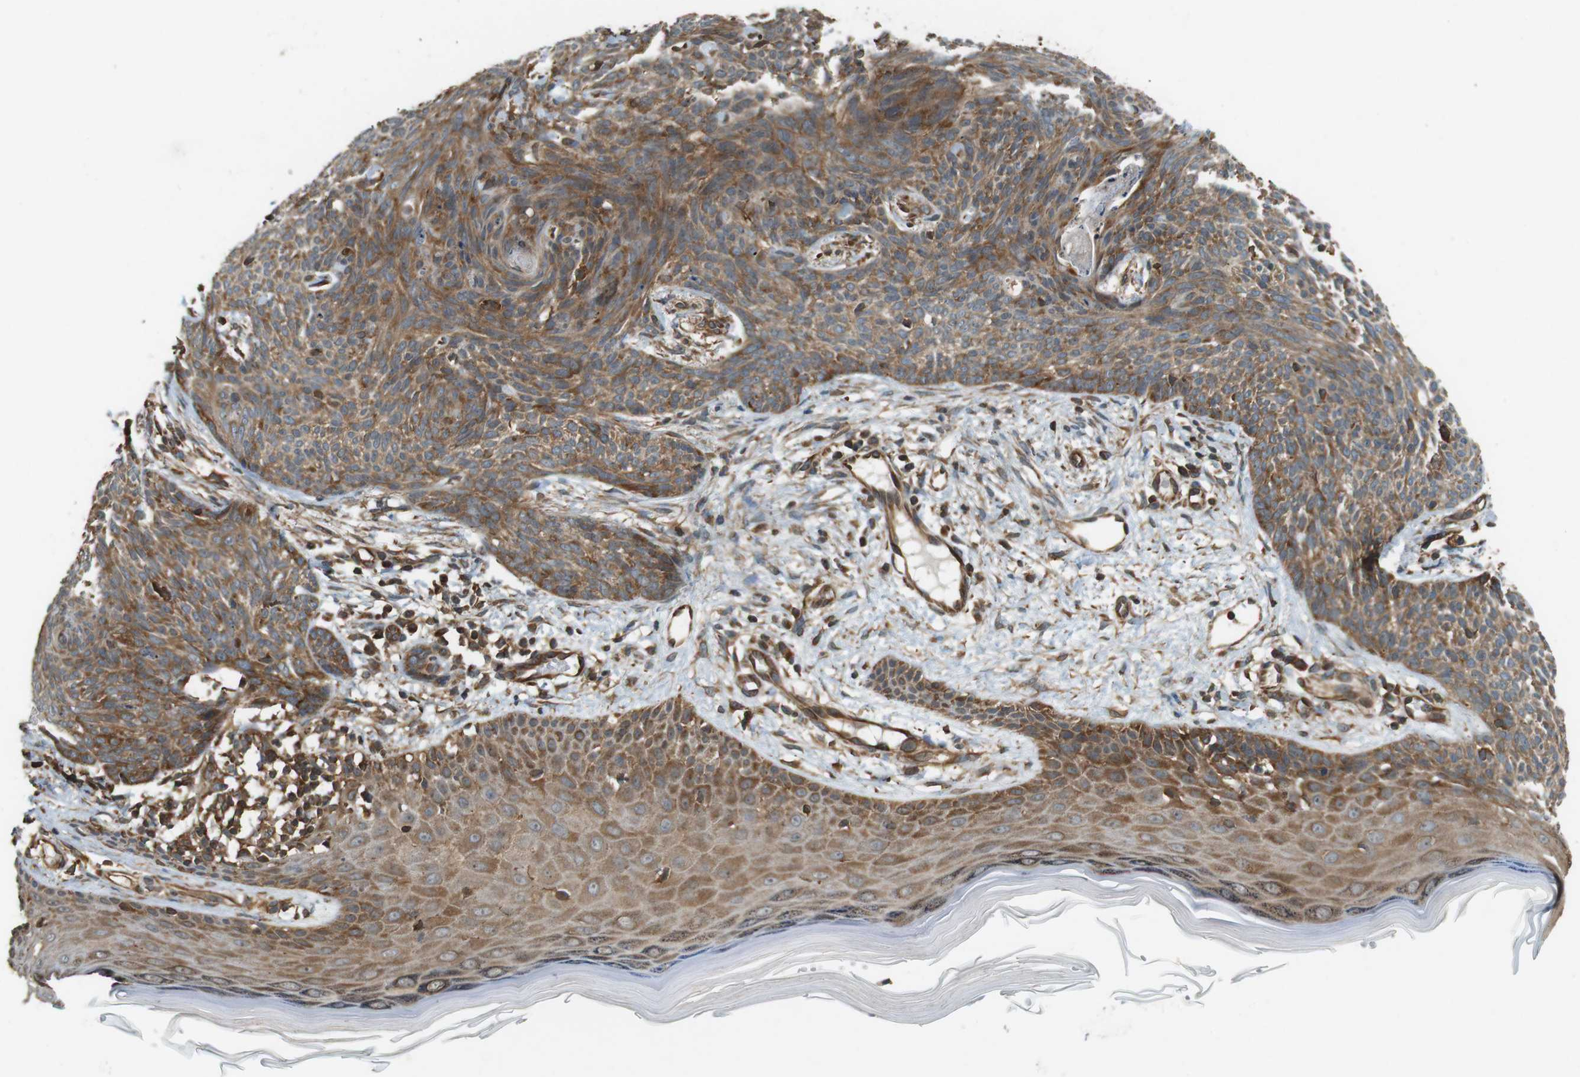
{"staining": {"intensity": "moderate", "quantity": ">75%", "location": "cytoplasmic/membranous"}, "tissue": "skin cancer", "cell_type": "Tumor cells", "image_type": "cancer", "snomed": [{"axis": "morphology", "description": "Basal cell carcinoma"}, {"axis": "topography", "description": "Skin"}], "caption": "Skin cancer (basal cell carcinoma) stained with a brown dye shows moderate cytoplasmic/membranous positive expression in about >75% of tumor cells.", "gene": "PA2G4", "patient": {"sex": "female", "age": 59}}